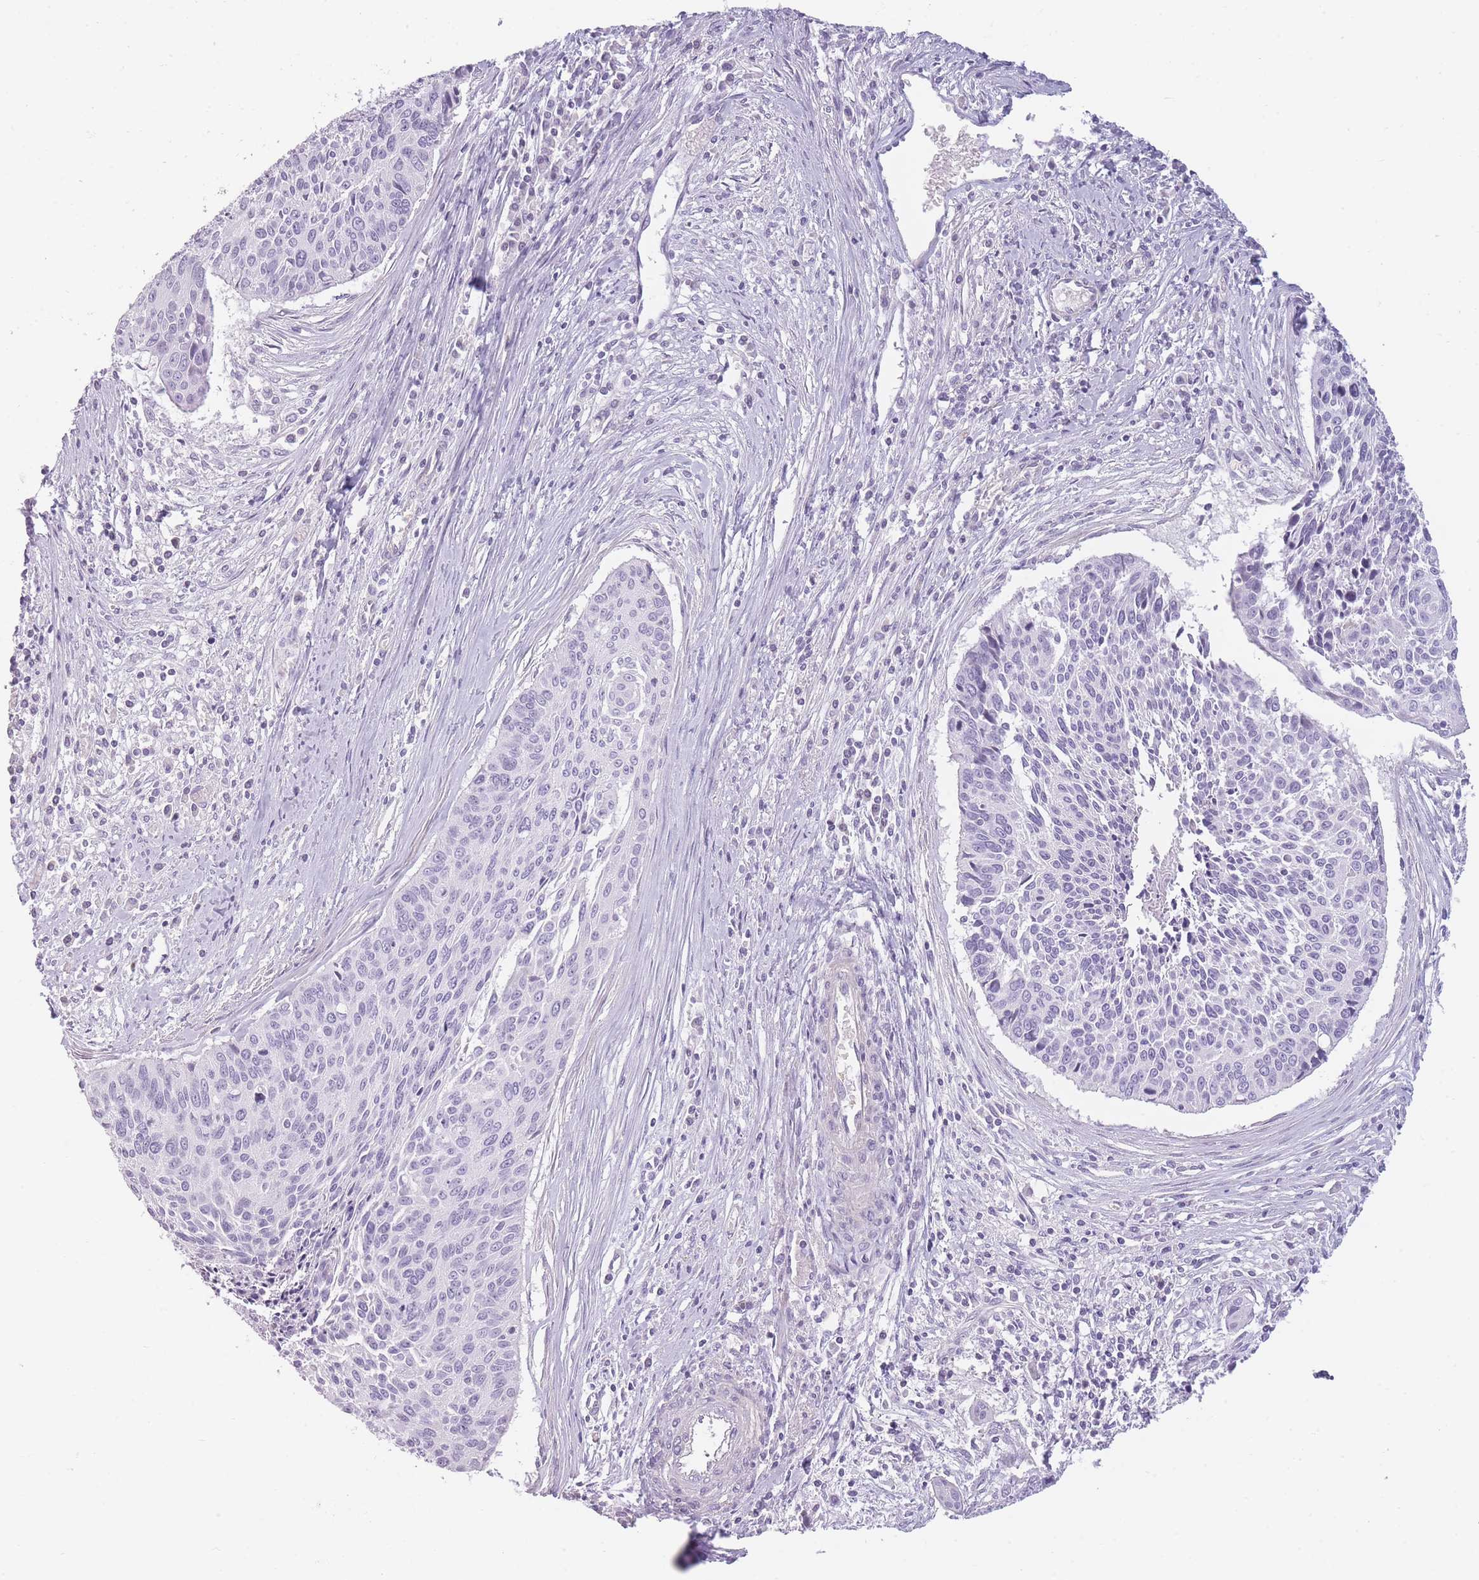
{"staining": {"intensity": "negative", "quantity": "none", "location": "none"}, "tissue": "cervical cancer", "cell_type": "Tumor cells", "image_type": "cancer", "snomed": [{"axis": "morphology", "description": "Squamous cell carcinoma, NOS"}, {"axis": "topography", "description": "Cervix"}], "caption": "Tumor cells are negative for brown protein staining in cervical squamous cell carcinoma.", "gene": "GGT1", "patient": {"sex": "female", "age": 55}}